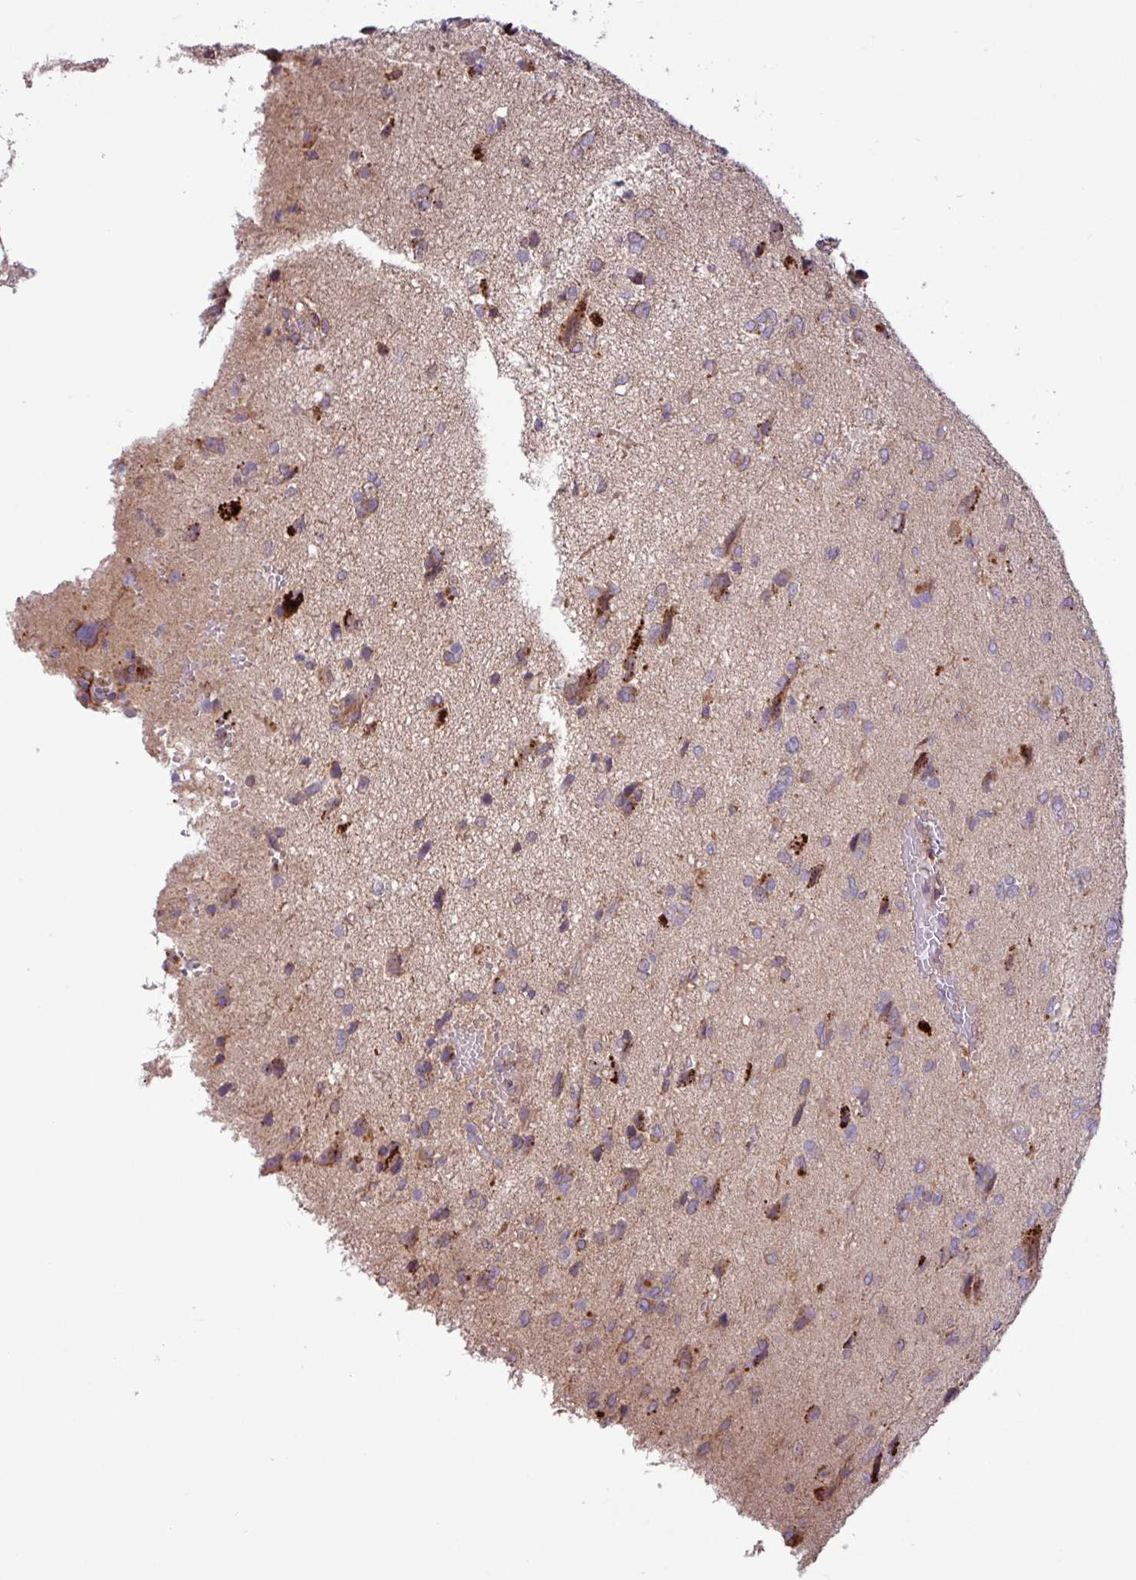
{"staining": {"intensity": "weak", "quantity": "25%-75%", "location": "cytoplasmic/membranous"}, "tissue": "glioma", "cell_type": "Tumor cells", "image_type": "cancer", "snomed": [{"axis": "morphology", "description": "Glioma, malignant, High grade"}, {"axis": "topography", "description": "Brain"}], "caption": "Weak cytoplasmic/membranous staining for a protein is appreciated in about 25%-75% of tumor cells of glioma using IHC.", "gene": "ARHGEF25", "patient": {"sex": "female", "age": 59}}